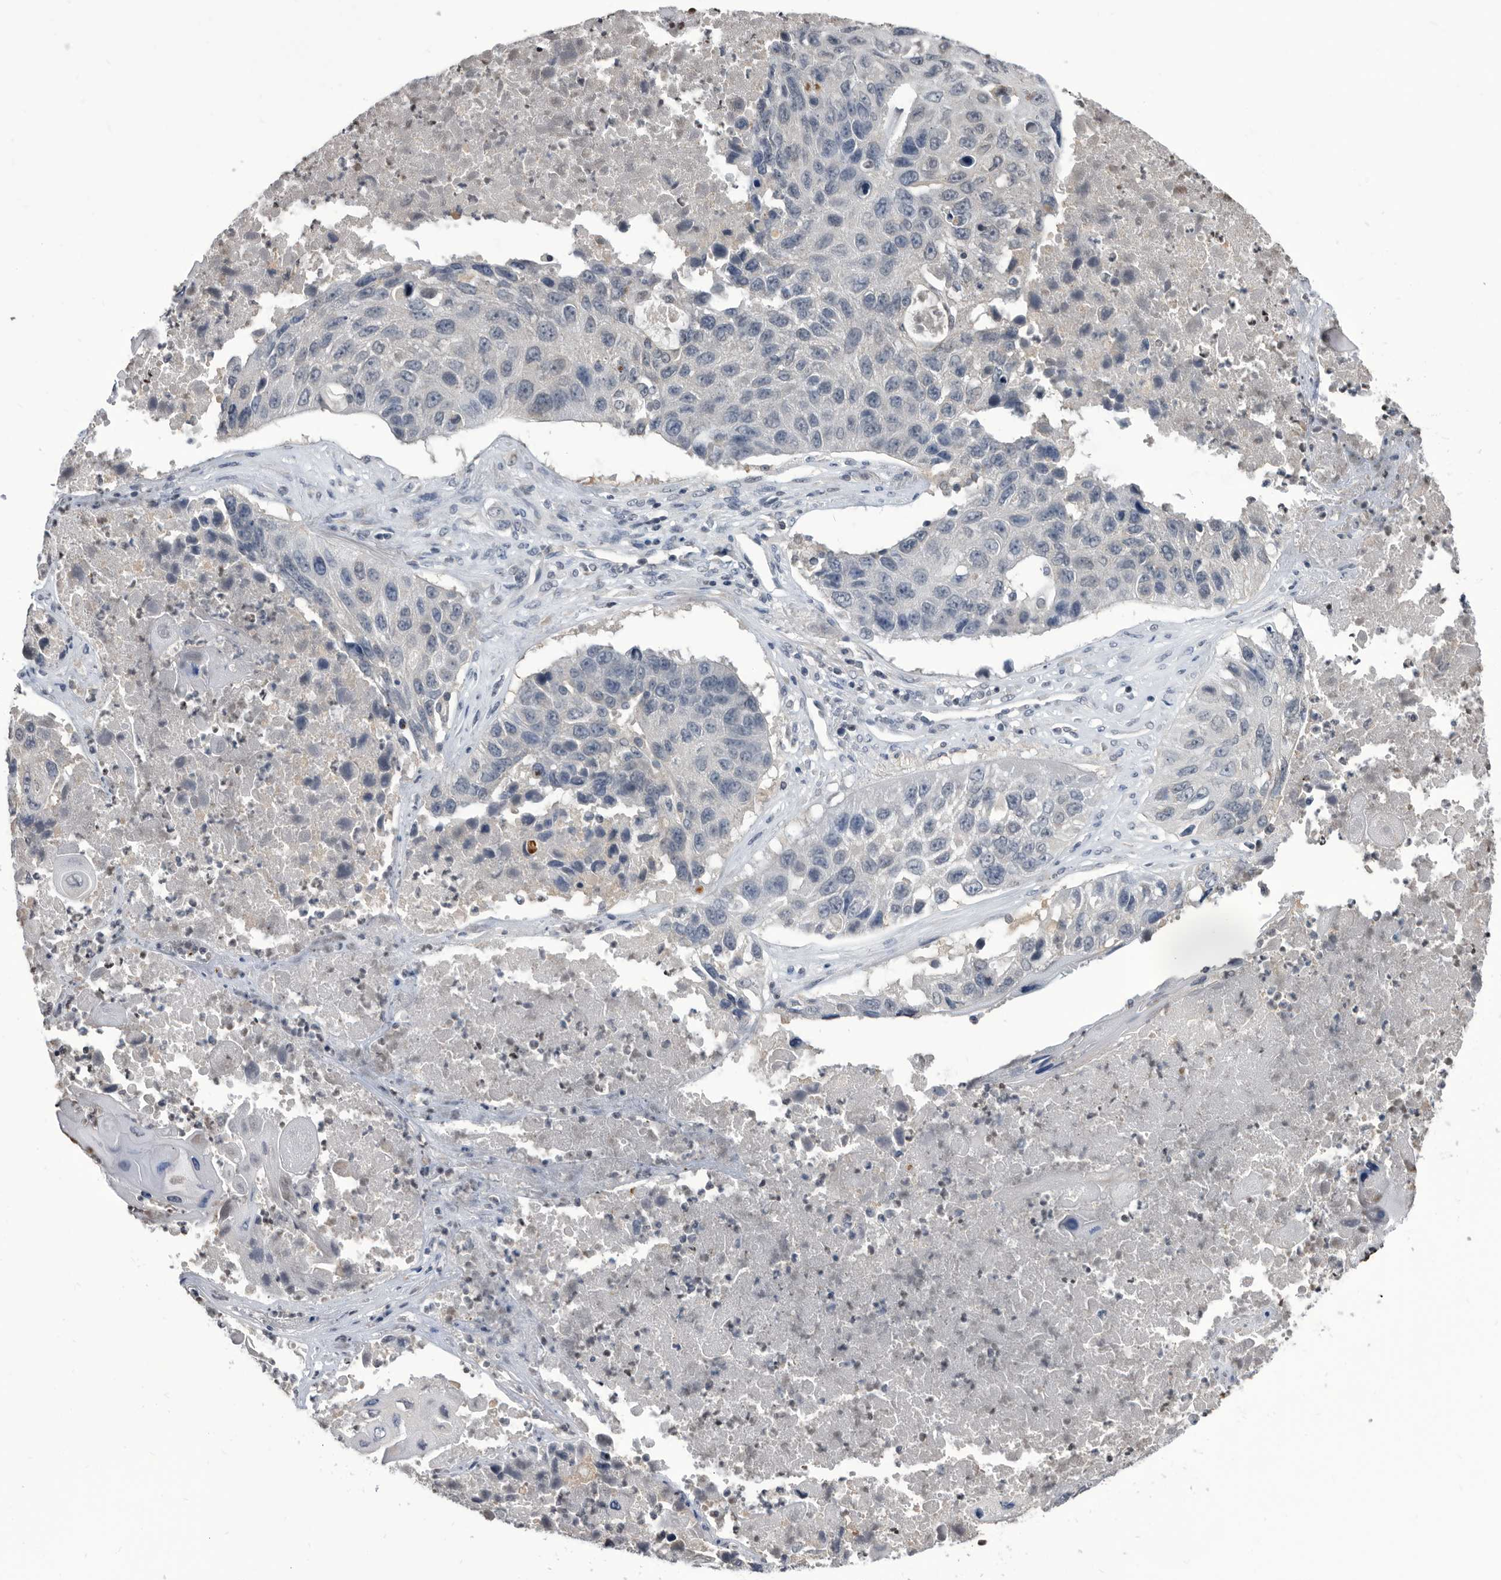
{"staining": {"intensity": "negative", "quantity": "none", "location": "none"}, "tissue": "lung cancer", "cell_type": "Tumor cells", "image_type": "cancer", "snomed": [{"axis": "morphology", "description": "Squamous cell carcinoma, NOS"}, {"axis": "topography", "description": "Lung"}], "caption": "Immunohistochemistry (IHC) photomicrograph of human lung squamous cell carcinoma stained for a protein (brown), which exhibits no staining in tumor cells. (DAB immunohistochemistry visualized using brightfield microscopy, high magnification).", "gene": "TSTD1", "patient": {"sex": "male", "age": 61}}